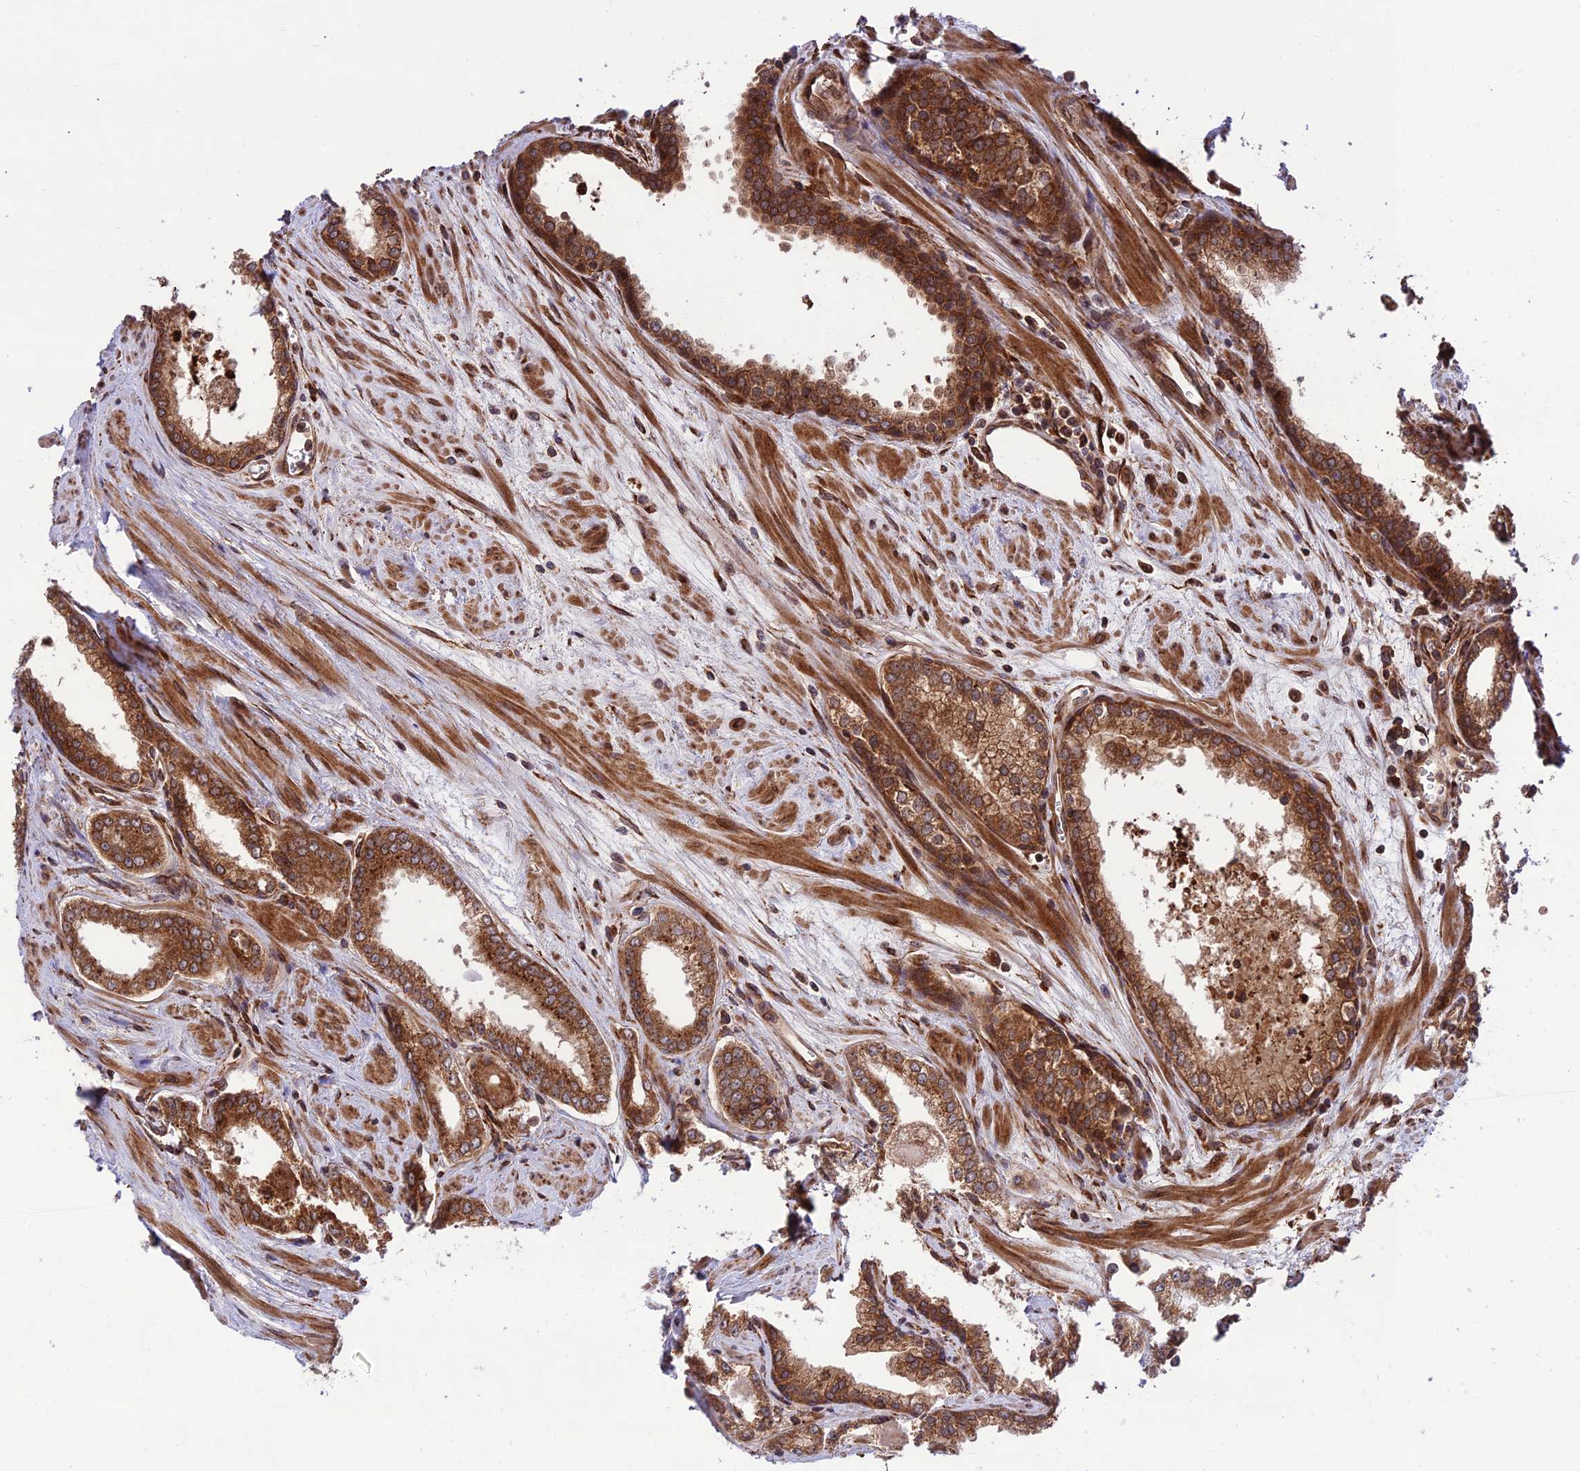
{"staining": {"intensity": "strong", "quantity": ">75%", "location": "cytoplasmic/membranous"}, "tissue": "prostate cancer", "cell_type": "Tumor cells", "image_type": "cancer", "snomed": [{"axis": "morphology", "description": "Adenocarcinoma, Low grade"}, {"axis": "topography", "description": "Prostate and seminal vesicle, NOS"}], "caption": "Immunohistochemical staining of human prostate cancer exhibits high levels of strong cytoplasmic/membranous protein positivity in approximately >75% of tumor cells. (DAB (3,3'-diaminobenzidine) = brown stain, brightfield microscopy at high magnification).", "gene": "CRTAP", "patient": {"sex": "male", "age": 60}}